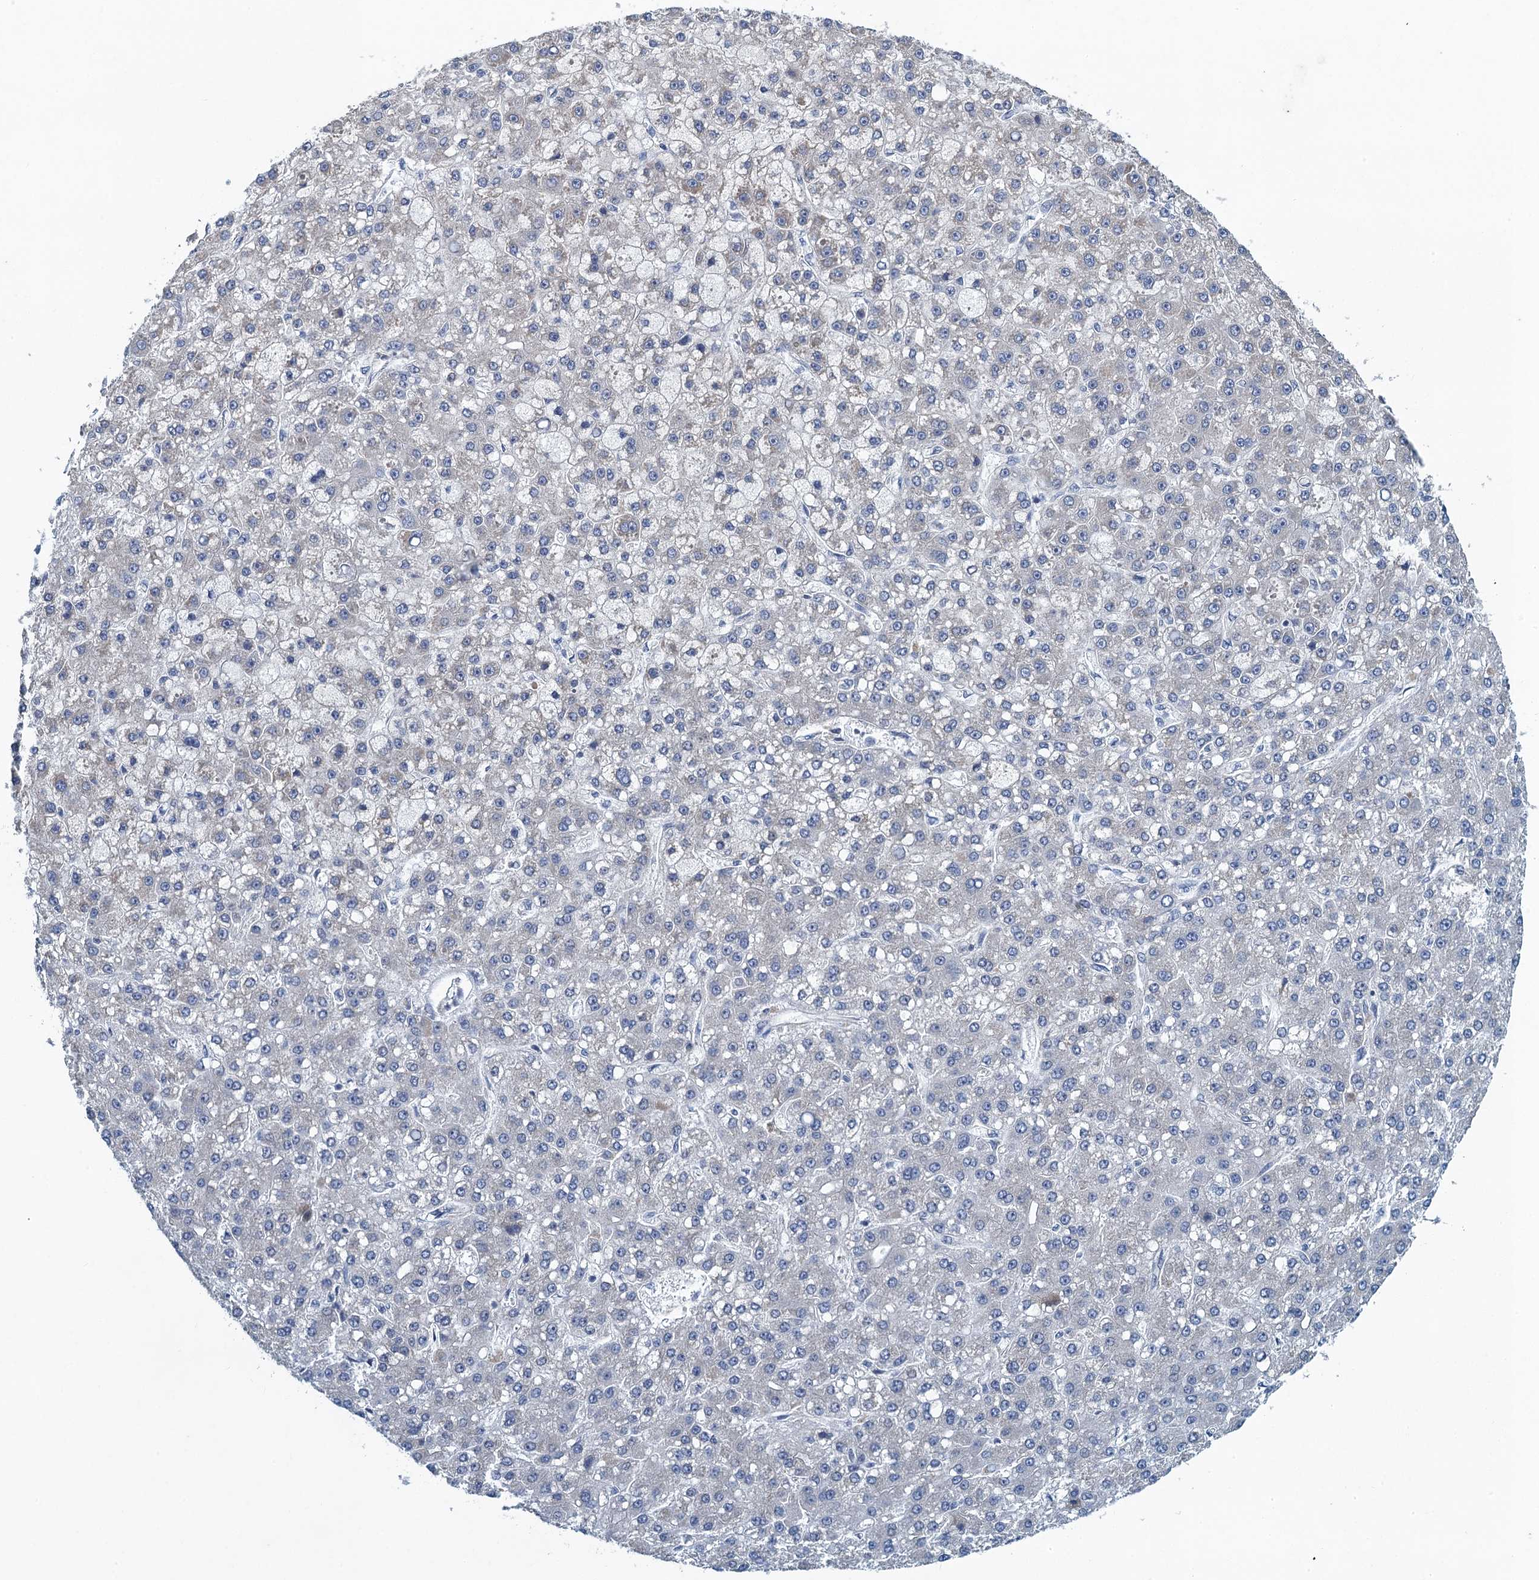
{"staining": {"intensity": "negative", "quantity": "none", "location": "none"}, "tissue": "liver cancer", "cell_type": "Tumor cells", "image_type": "cancer", "snomed": [{"axis": "morphology", "description": "Carcinoma, Hepatocellular, NOS"}, {"axis": "topography", "description": "Liver"}], "caption": "DAB (3,3'-diaminobenzidine) immunohistochemical staining of human hepatocellular carcinoma (liver) exhibits no significant expression in tumor cells.", "gene": "ALG2", "patient": {"sex": "male", "age": 67}}